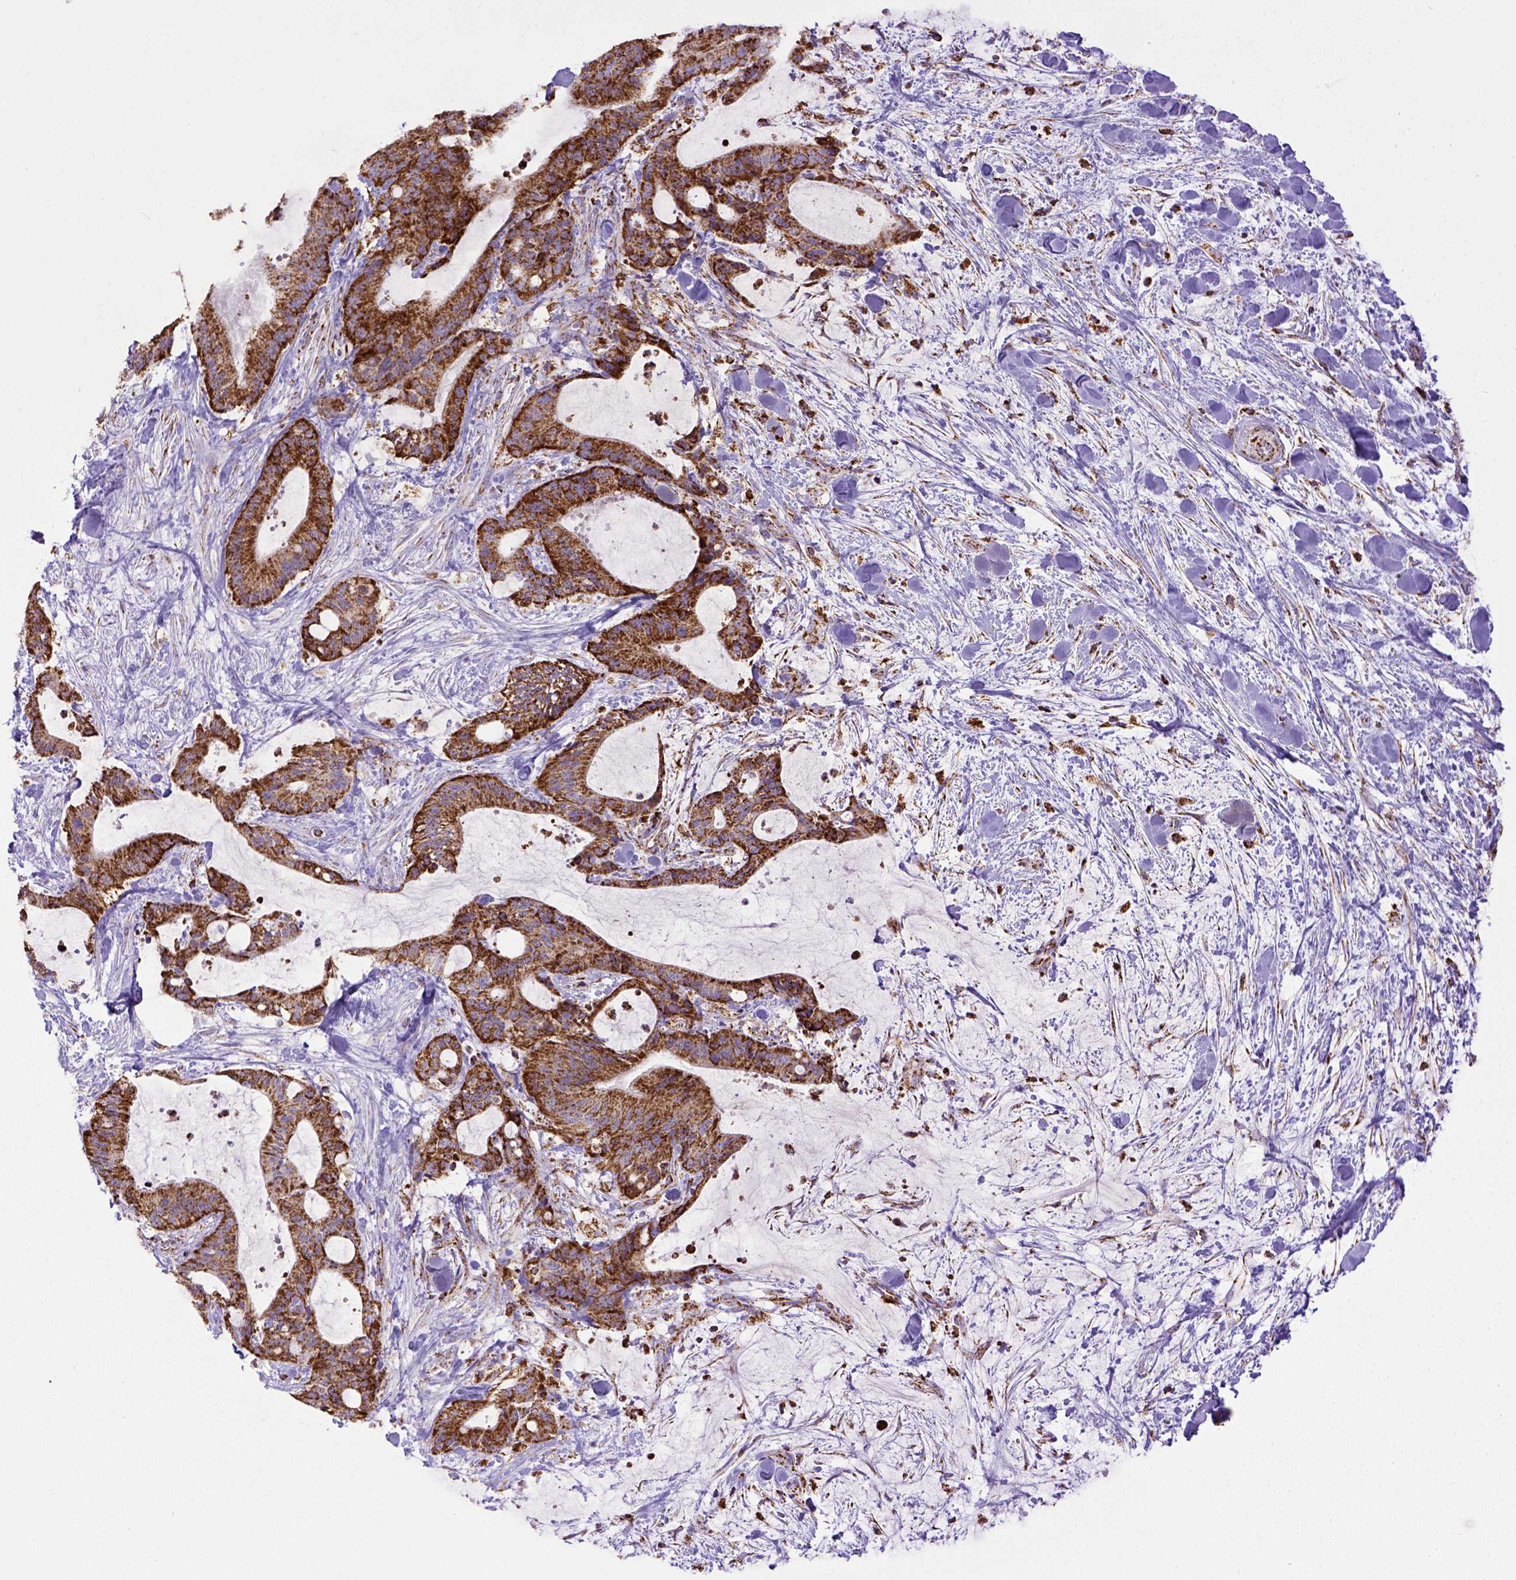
{"staining": {"intensity": "strong", "quantity": ">75%", "location": "cytoplasmic/membranous"}, "tissue": "liver cancer", "cell_type": "Tumor cells", "image_type": "cancer", "snomed": [{"axis": "morphology", "description": "Cholangiocarcinoma"}, {"axis": "topography", "description": "Liver"}], "caption": "Liver cholangiocarcinoma stained with IHC demonstrates strong cytoplasmic/membranous positivity in approximately >75% of tumor cells.", "gene": "MT-CO1", "patient": {"sex": "female", "age": 73}}